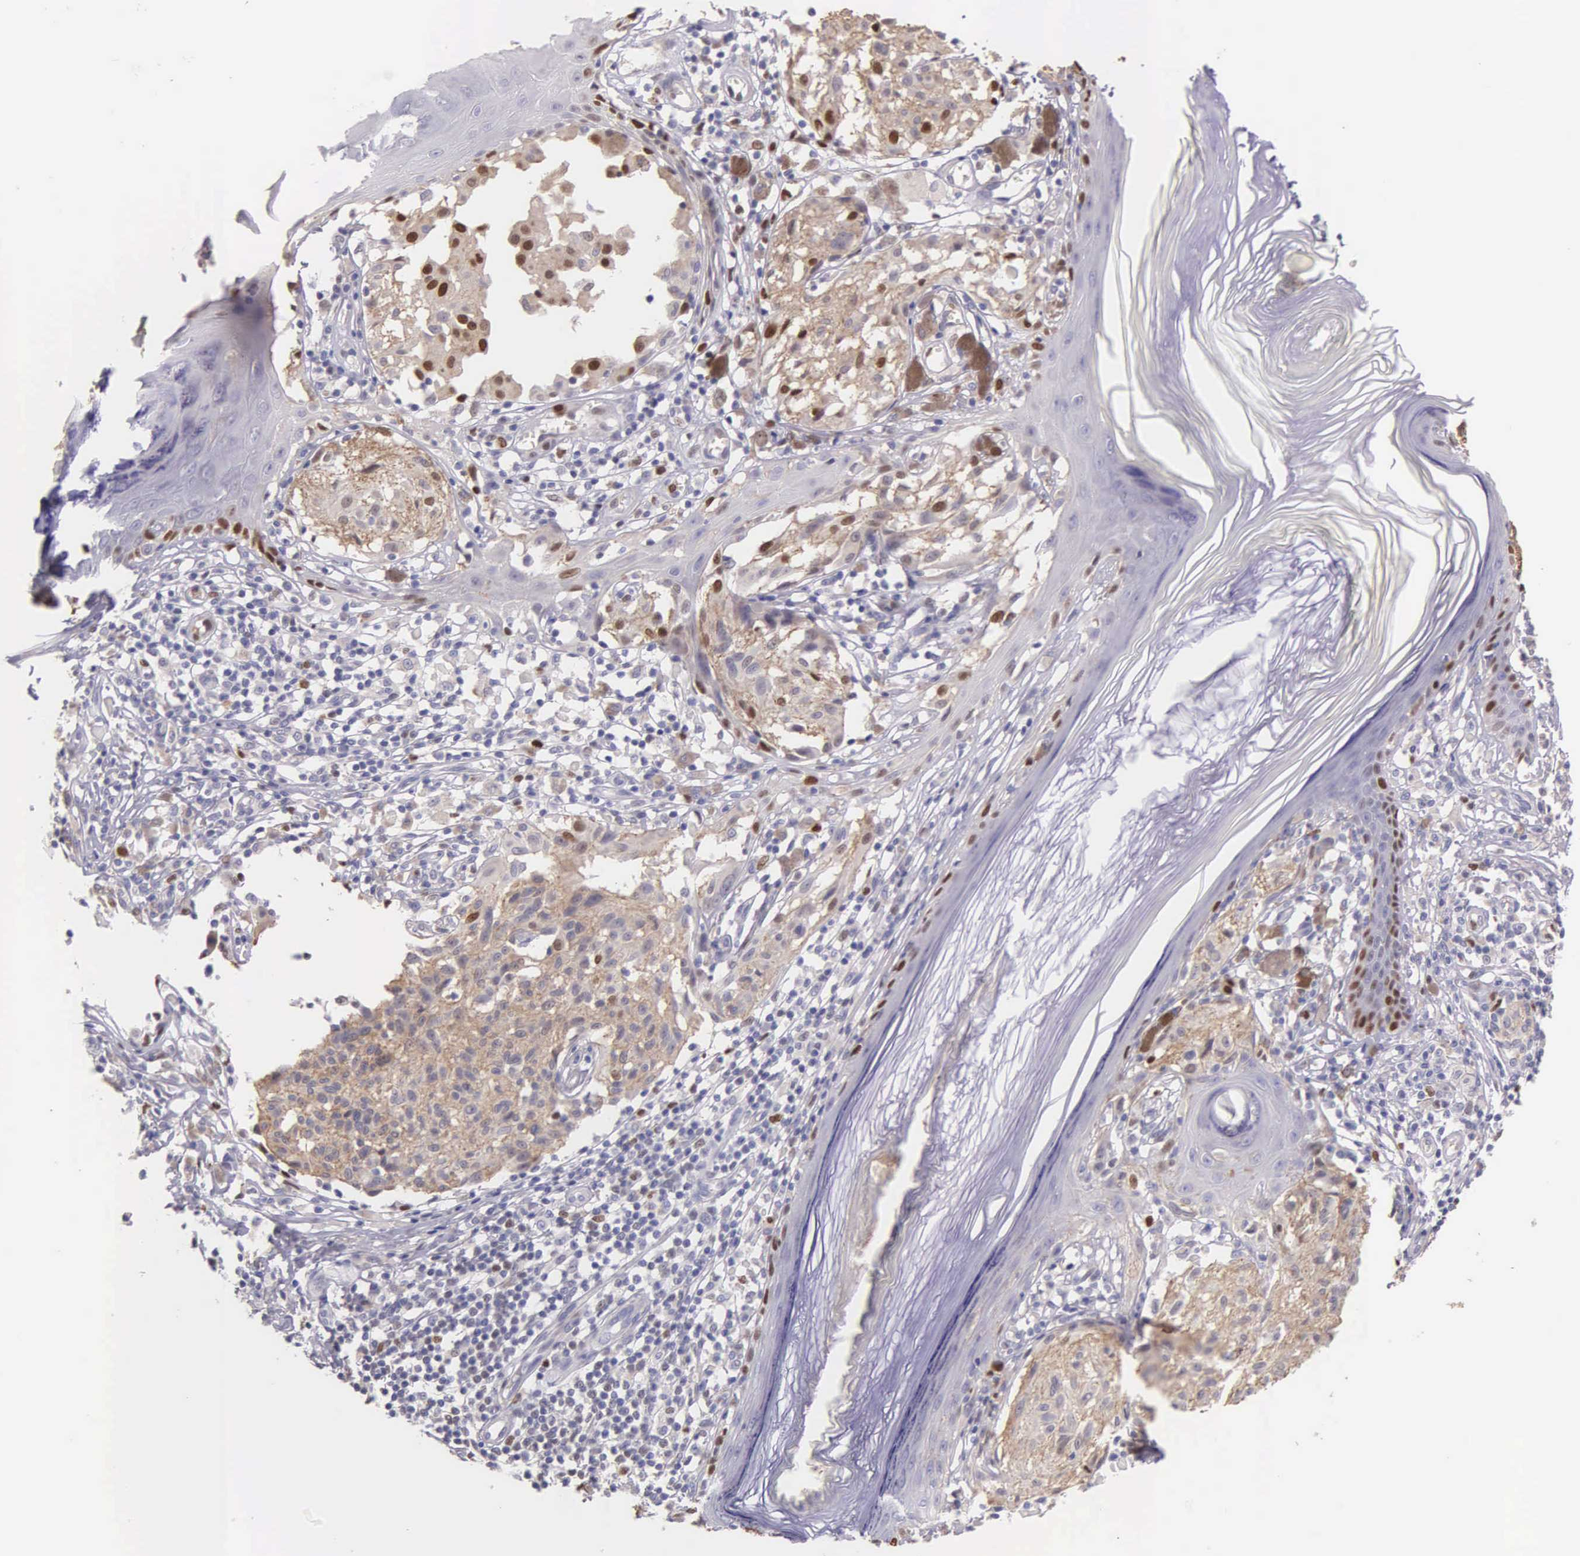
{"staining": {"intensity": "weak", "quantity": "<25%", "location": "nuclear"}, "tissue": "melanoma", "cell_type": "Tumor cells", "image_type": "cancer", "snomed": [{"axis": "morphology", "description": "Malignant melanoma, NOS"}, {"axis": "topography", "description": "Skin"}], "caption": "Immunohistochemical staining of malignant melanoma demonstrates no significant staining in tumor cells.", "gene": "MCM5", "patient": {"sex": "male", "age": 36}}